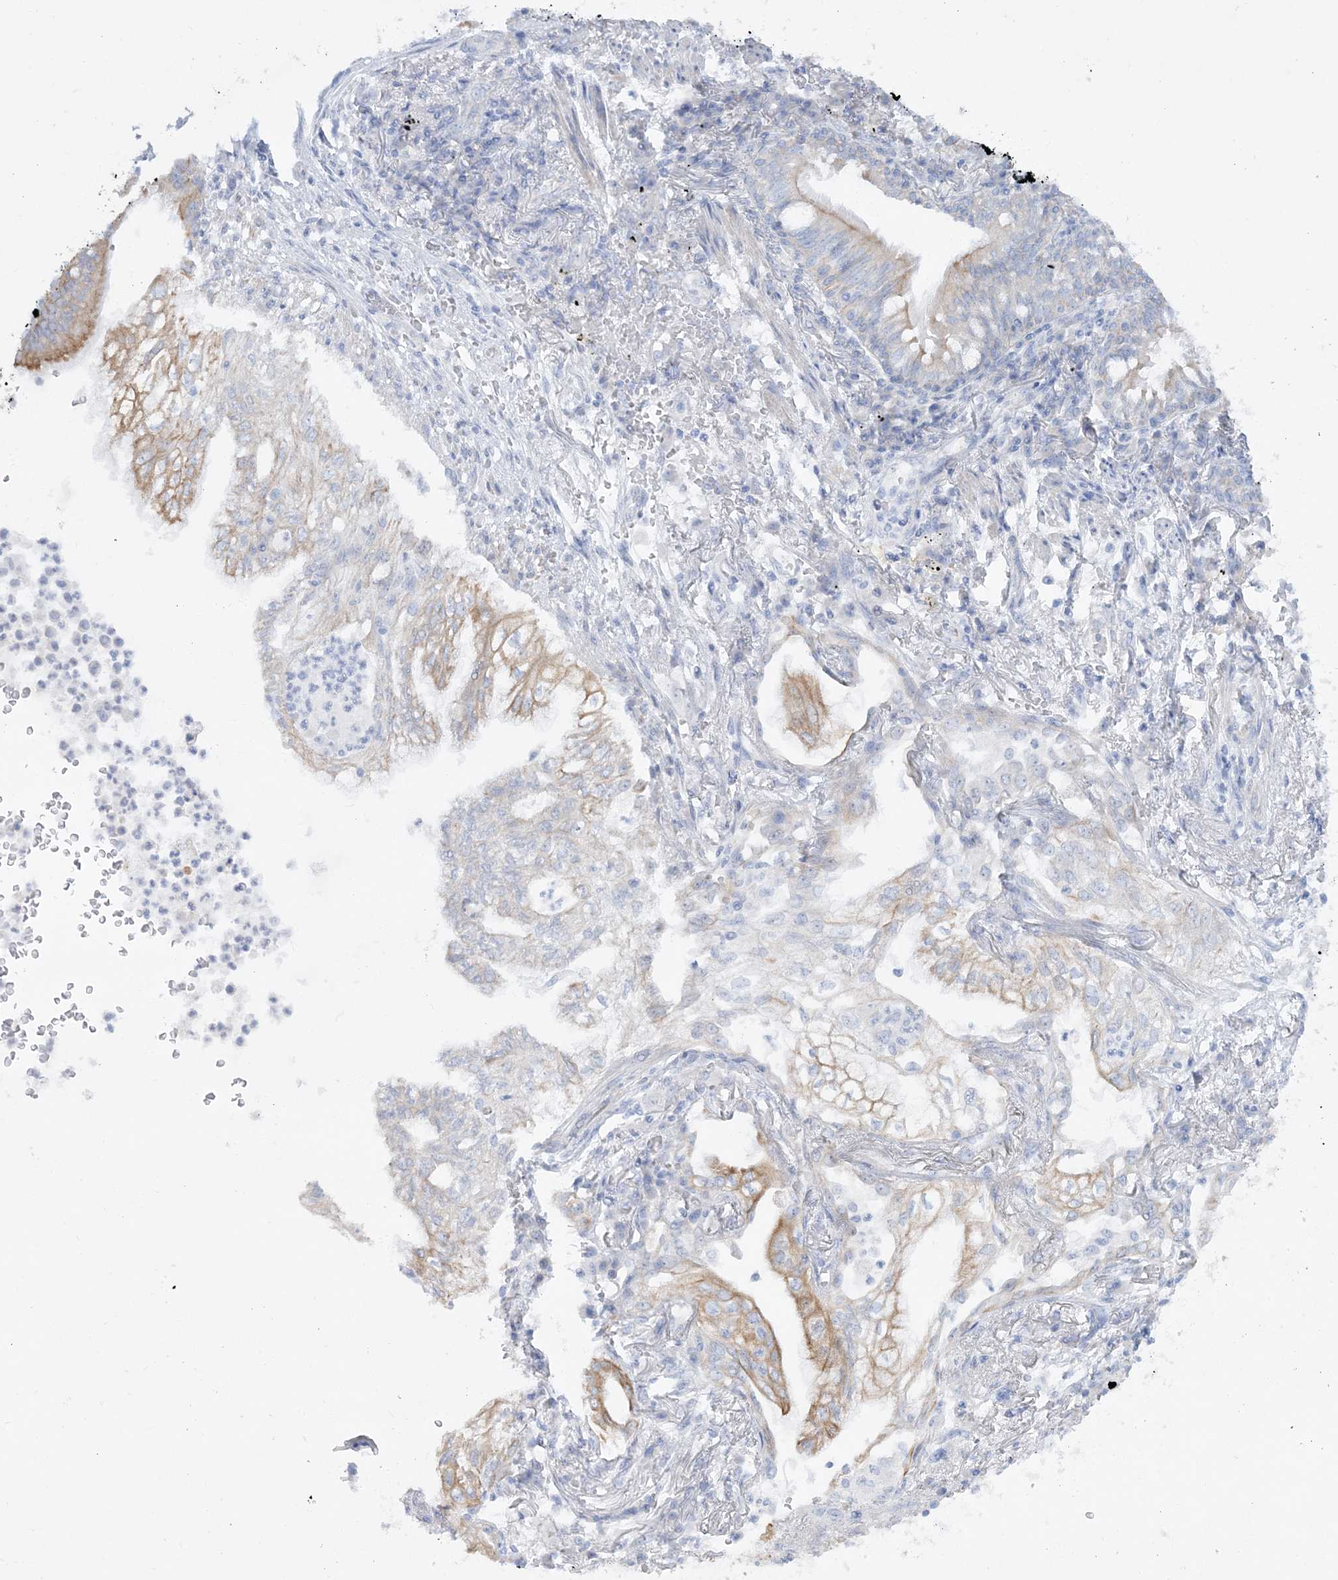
{"staining": {"intensity": "moderate", "quantity": "<25%", "location": "cytoplasmic/membranous"}, "tissue": "lung cancer", "cell_type": "Tumor cells", "image_type": "cancer", "snomed": [{"axis": "morphology", "description": "Adenocarcinoma, NOS"}, {"axis": "topography", "description": "Lung"}], "caption": "IHC image of neoplastic tissue: human lung cancer stained using immunohistochemistry displays low levels of moderate protein expression localized specifically in the cytoplasmic/membranous of tumor cells, appearing as a cytoplasmic/membranous brown color.", "gene": "FARSB", "patient": {"sex": "female", "age": 70}}